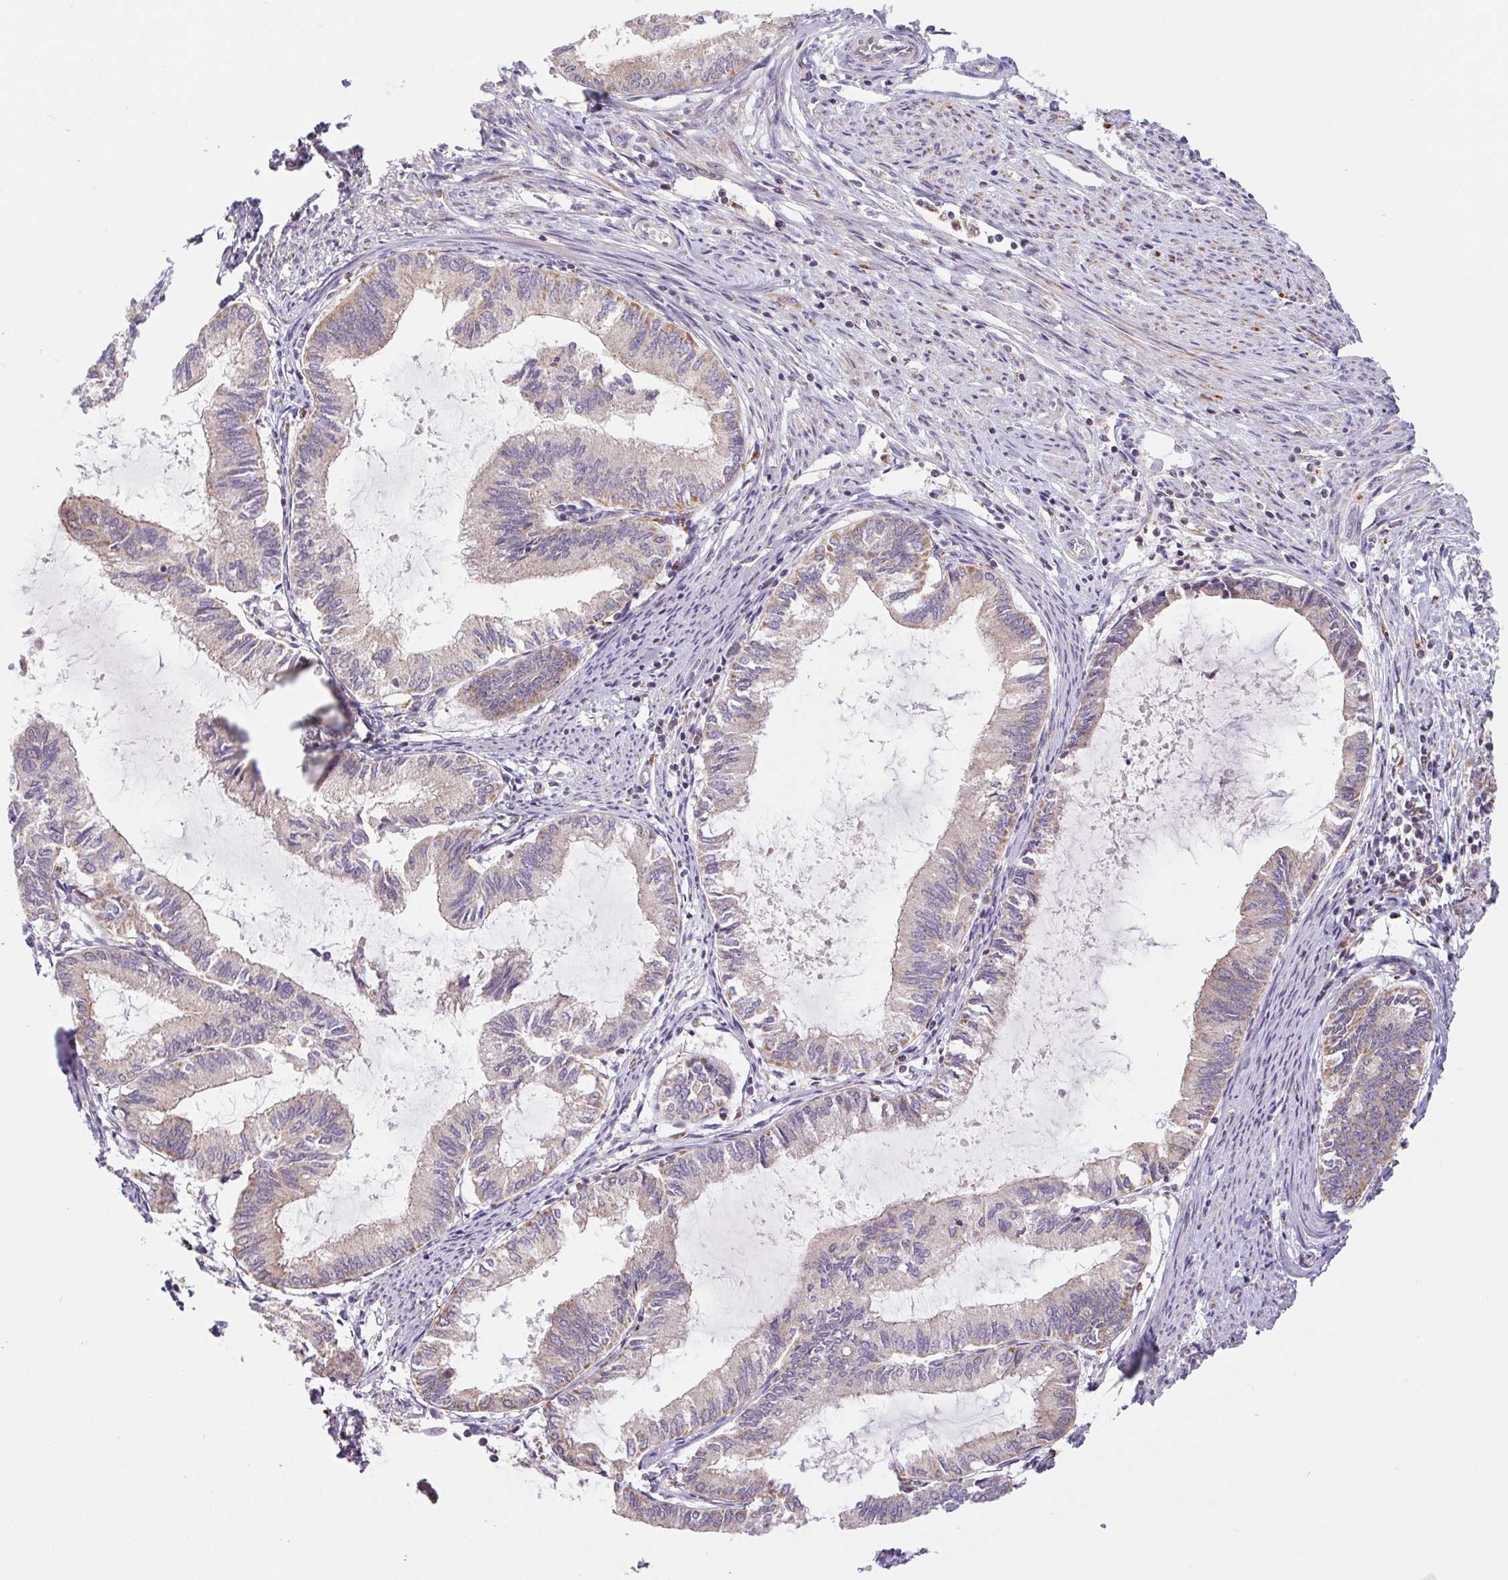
{"staining": {"intensity": "weak", "quantity": "<25%", "location": "cytoplasmic/membranous"}, "tissue": "endometrial cancer", "cell_type": "Tumor cells", "image_type": "cancer", "snomed": [{"axis": "morphology", "description": "Adenocarcinoma, NOS"}, {"axis": "topography", "description": "Endometrium"}], "caption": "Immunohistochemistry of adenocarcinoma (endometrial) exhibits no staining in tumor cells.", "gene": "EMC6", "patient": {"sex": "female", "age": 86}}